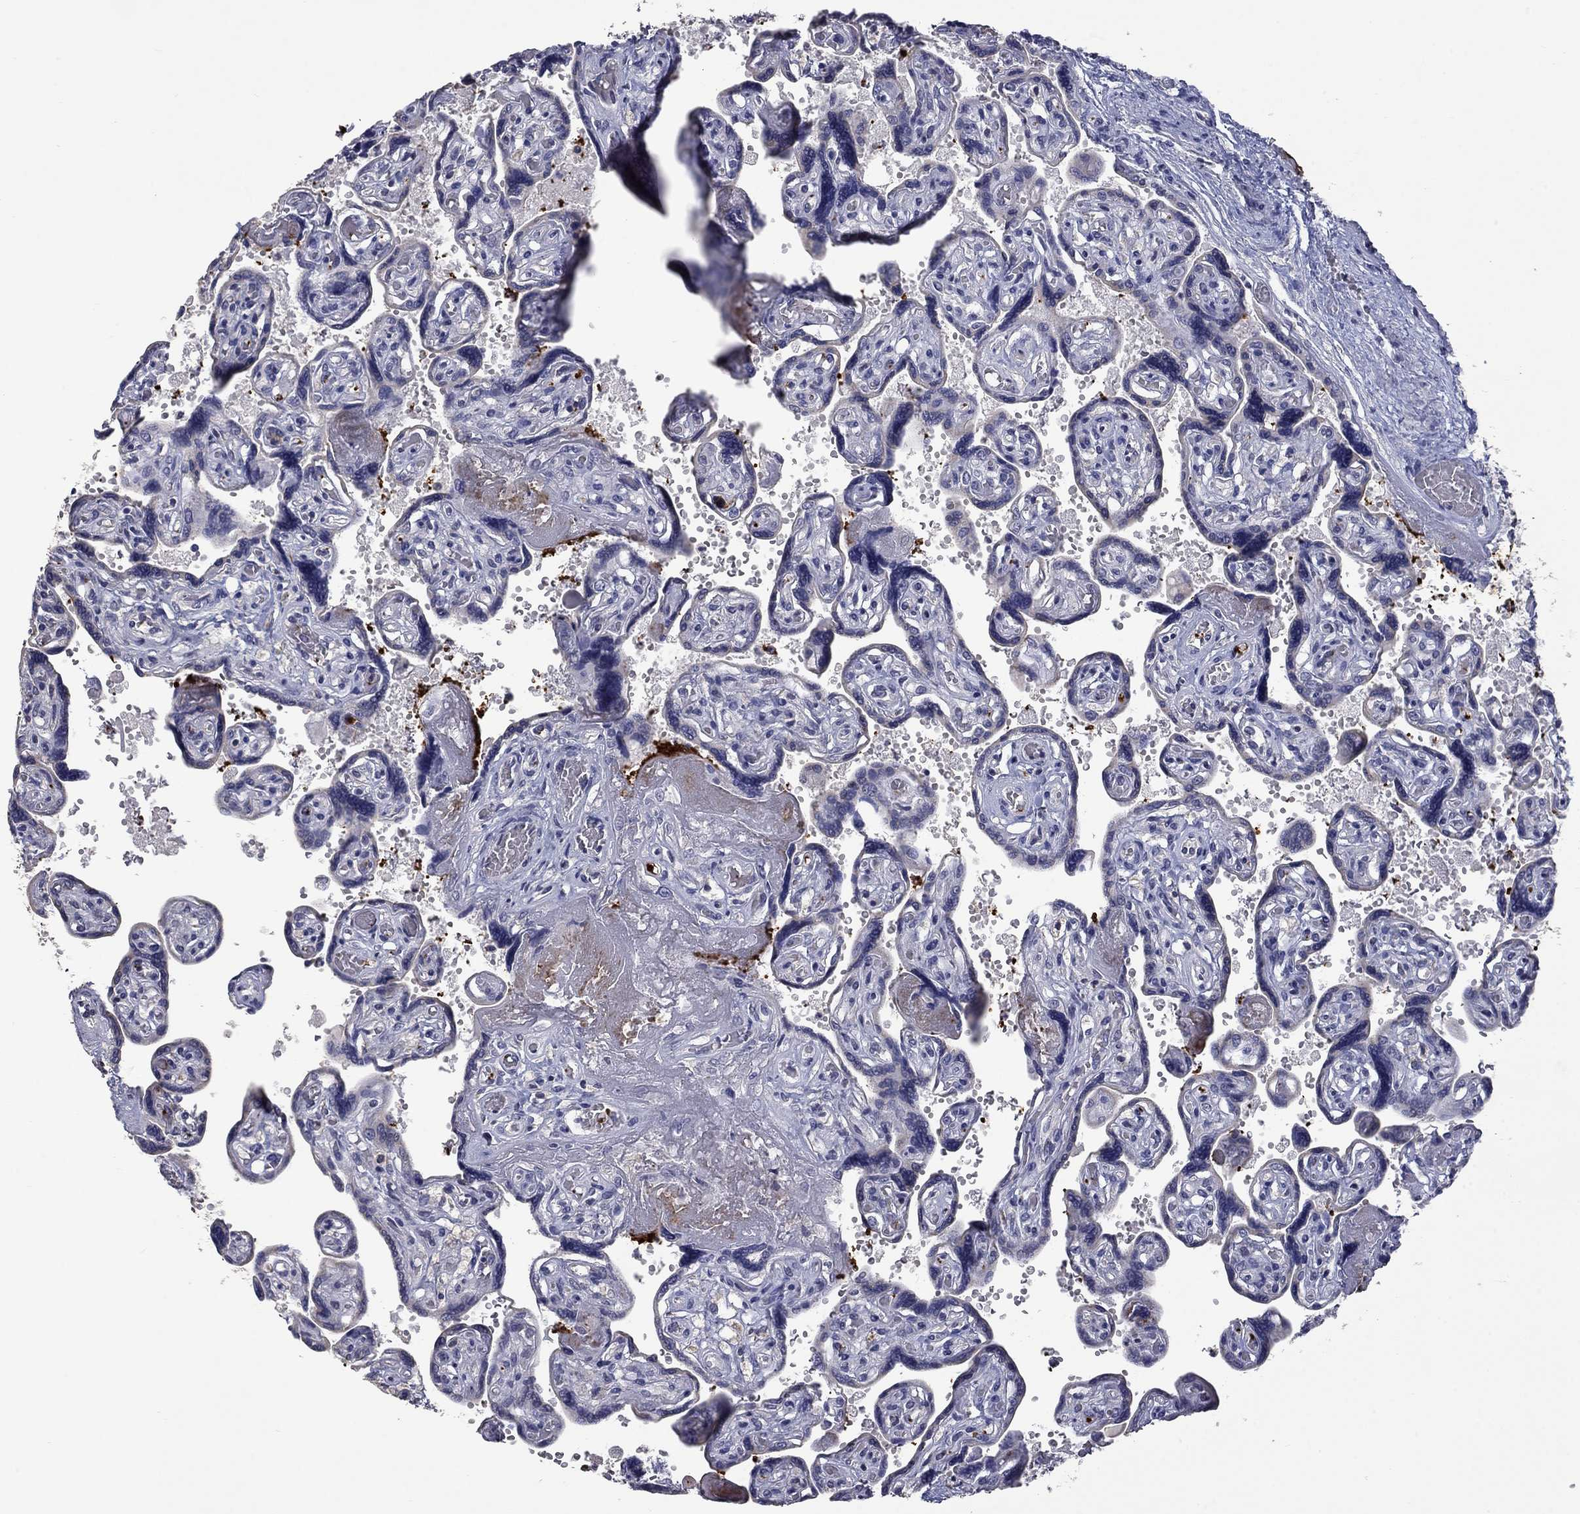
{"staining": {"intensity": "weak", "quantity": "<25%", "location": "cytoplasmic/membranous"}, "tissue": "placenta", "cell_type": "Trophoblastic cells", "image_type": "normal", "snomed": [{"axis": "morphology", "description": "Normal tissue, NOS"}, {"axis": "topography", "description": "Placenta"}], "caption": "Human placenta stained for a protein using immunohistochemistry (IHC) displays no expression in trophoblastic cells.", "gene": "PLEK", "patient": {"sex": "female", "age": 32}}